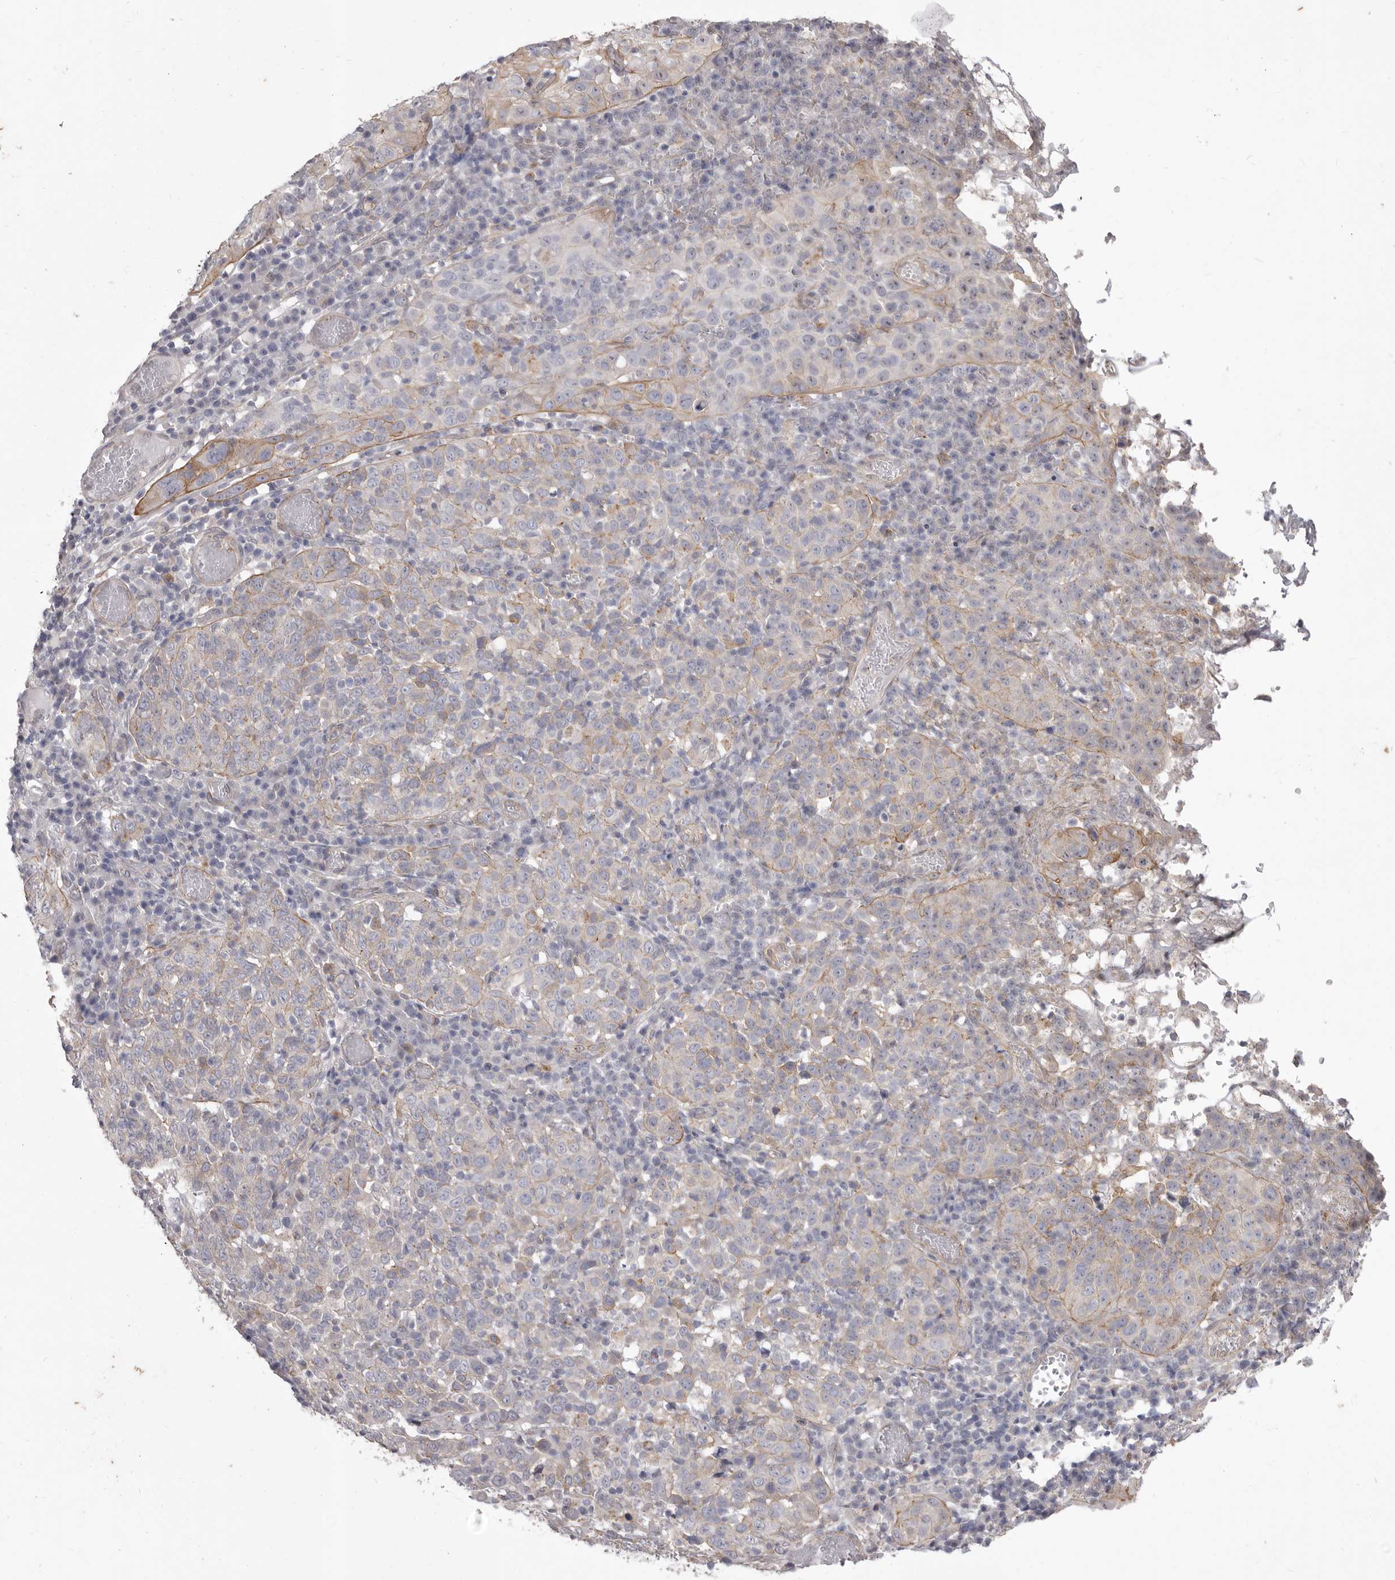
{"staining": {"intensity": "weak", "quantity": "<25%", "location": "cytoplasmic/membranous"}, "tissue": "cervical cancer", "cell_type": "Tumor cells", "image_type": "cancer", "snomed": [{"axis": "morphology", "description": "Squamous cell carcinoma, NOS"}, {"axis": "topography", "description": "Cervix"}], "caption": "IHC image of neoplastic tissue: human cervical squamous cell carcinoma stained with DAB displays no significant protein staining in tumor cells.", "gene": "P2RX6", "patient": {"sex": "female", "age": 46}}